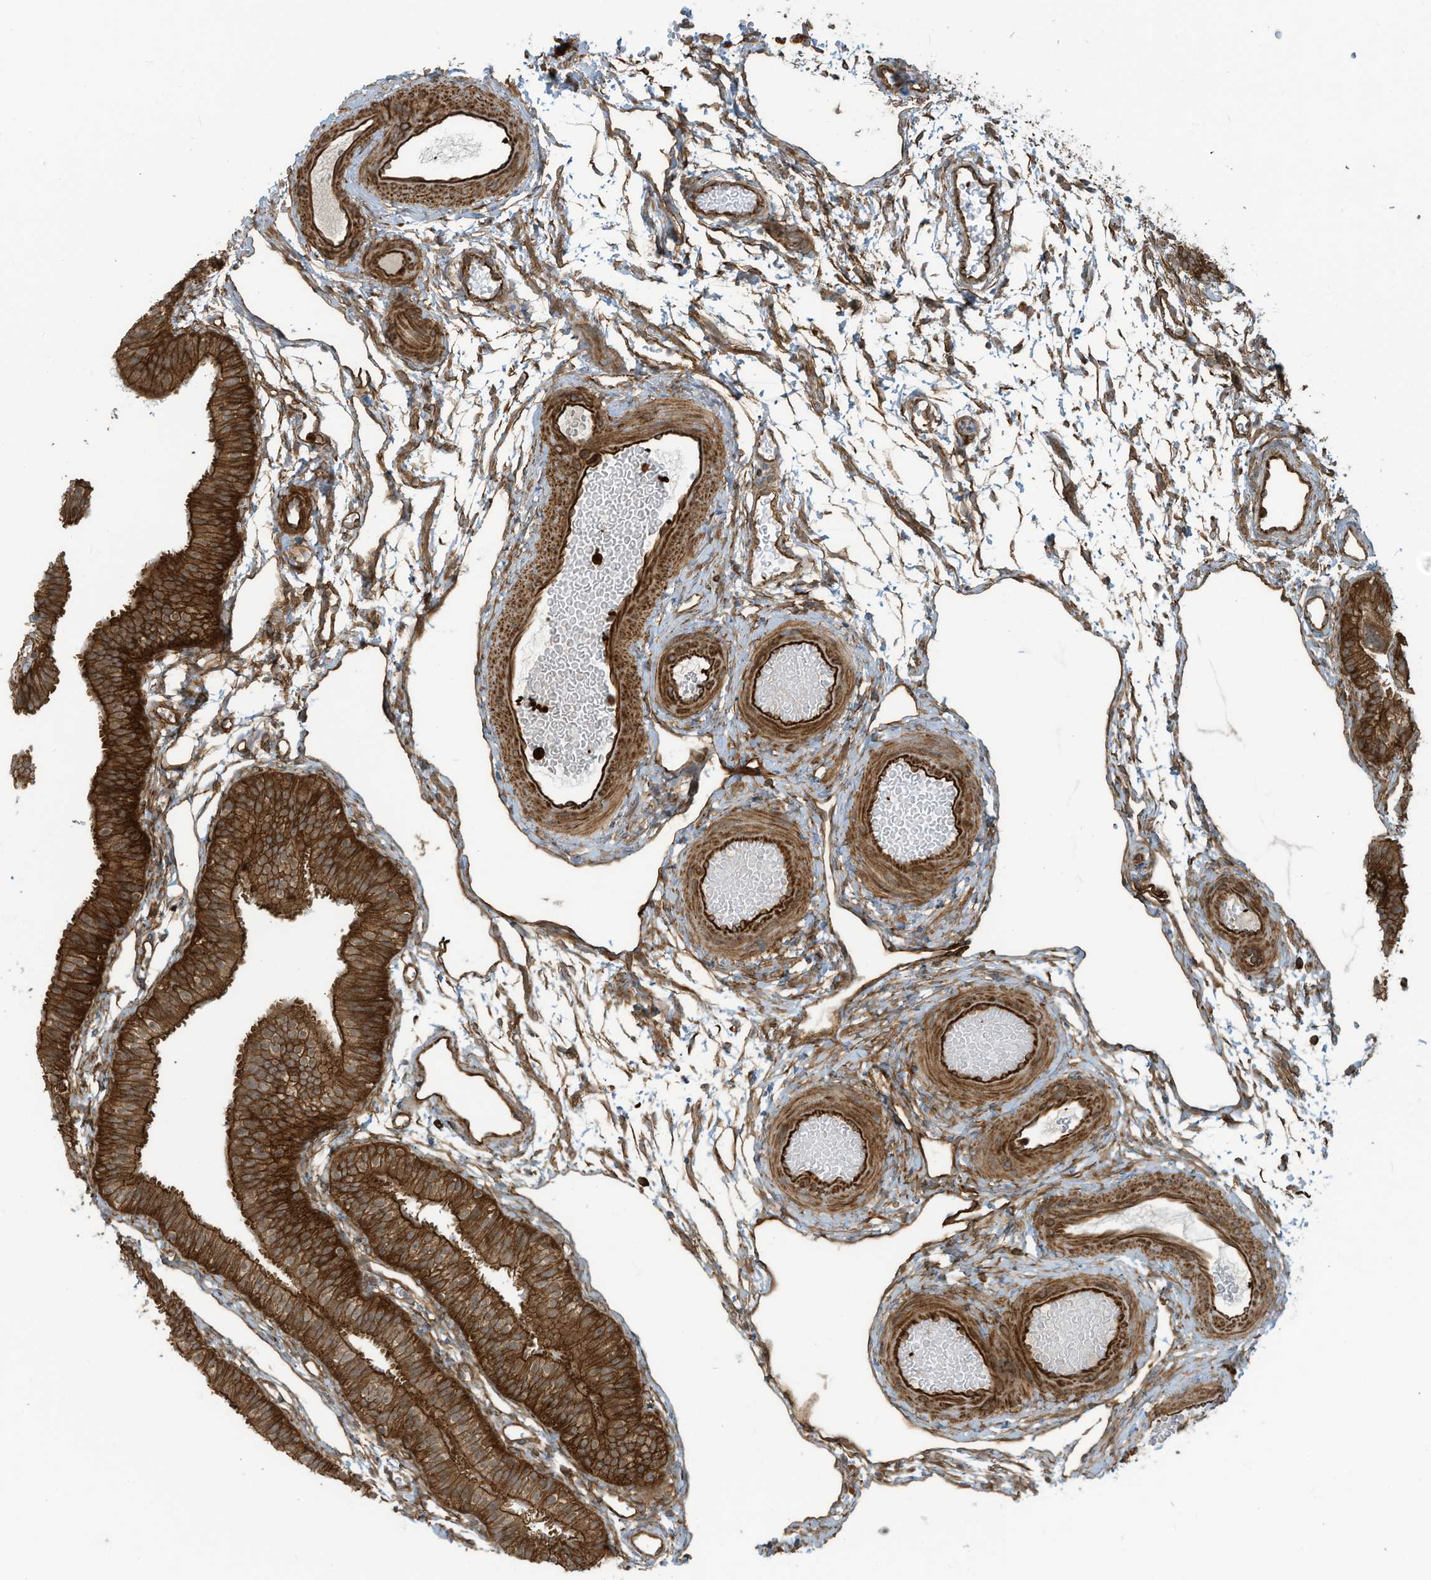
{"staining": {"intensity": "strong", "quantity": ">75%", "location": "cytoplasmic/membranous"}, "tissue": "fallopian tube", "cell_type": "Glandular cells", "image_type": "normal", "snomed": [{"axis": "morphology", "description": "Normal tissue, NOS"}, {"axis": "topography", "description": "Fallopian tube"}], "caption": "Strong cytoplasmic/membranous expression for a protein is present in about >75% of glandular cells of normal fallopian tube using immunohistochemistry.", "gene": "SLC9A2", "patient": {"sex": "female", "age": 35}}